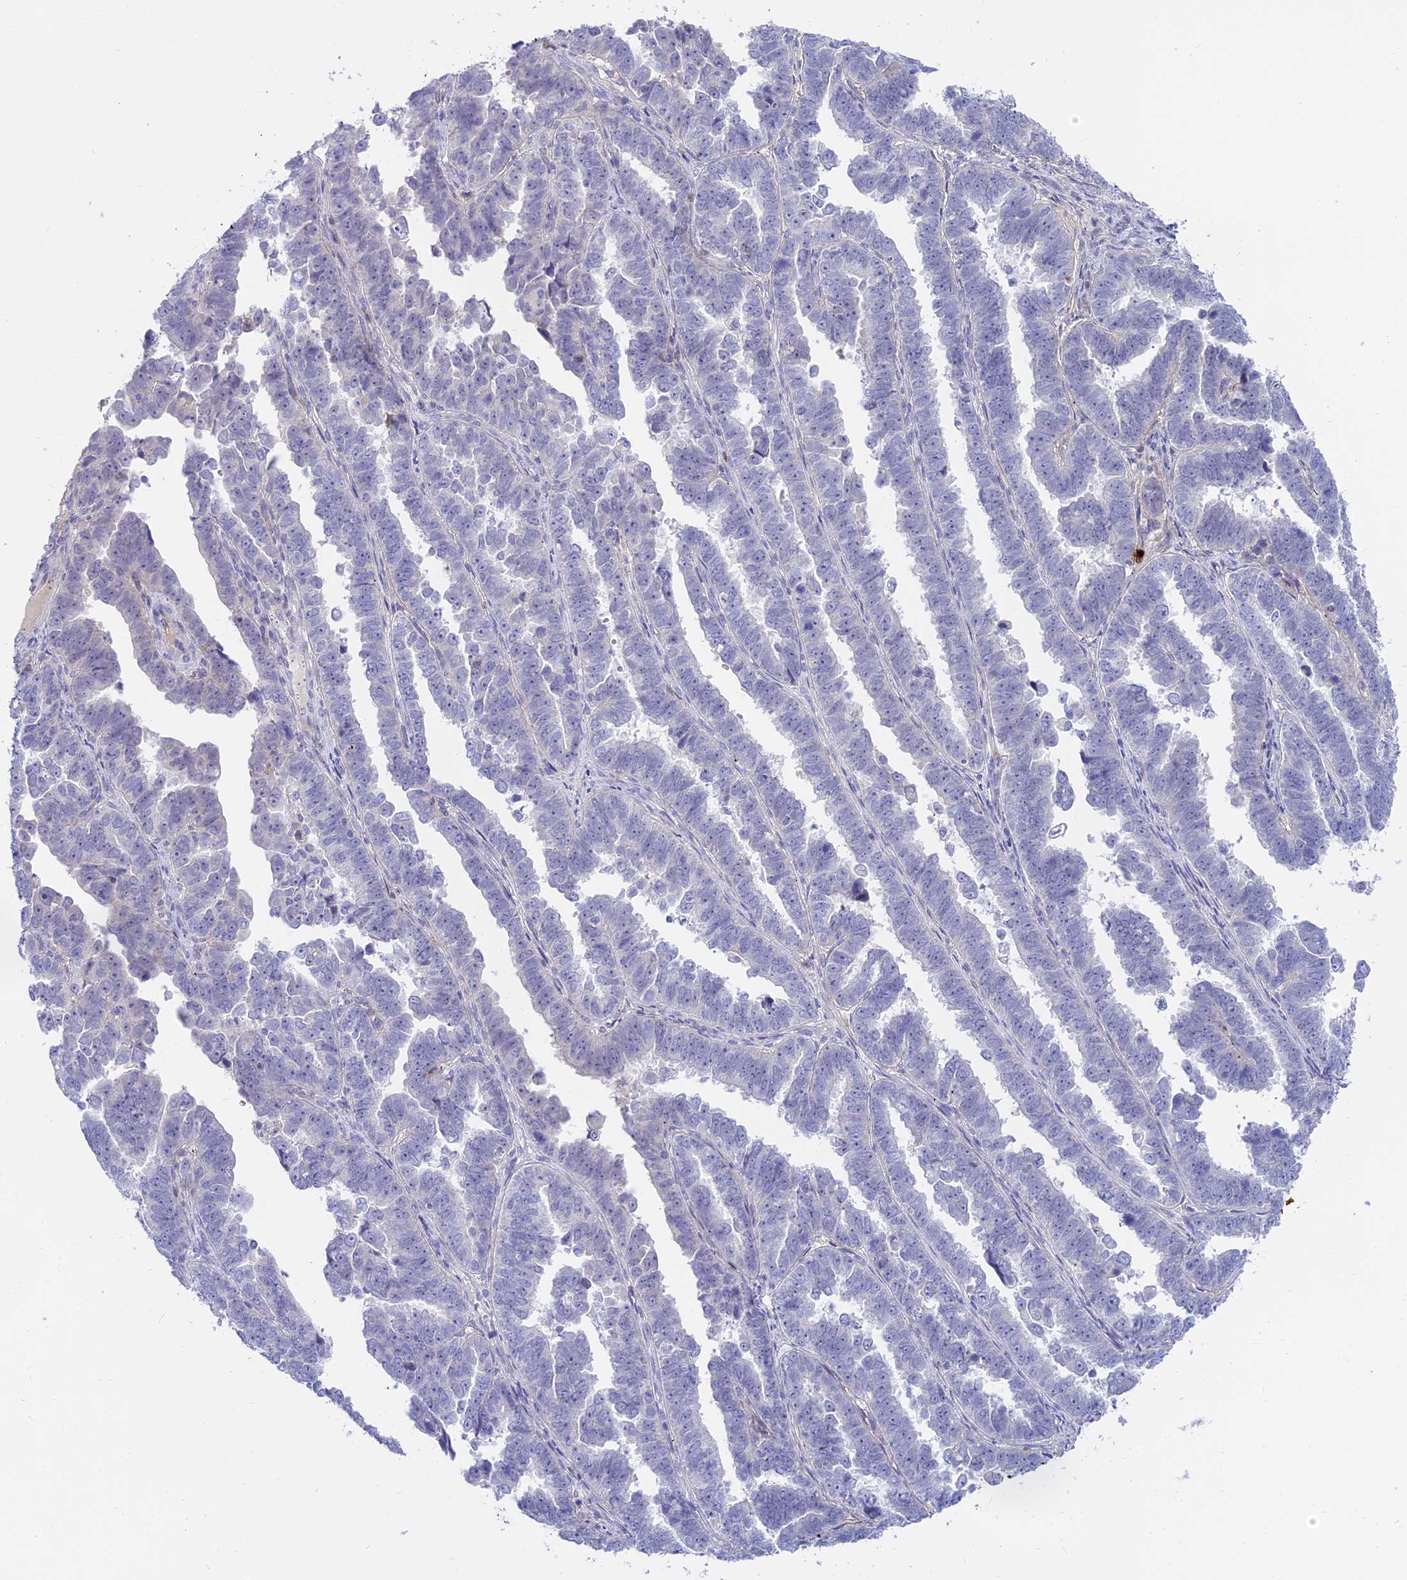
{"staining": {"intensity": "negative", "quantity": "none", "location": "none"}, "tissue": "endometrial cancer", "cell_type": "Tumor cells", "image_type": "cancer", "snomed": [{"axis": "morphology", "description": "Adenocarcinoma, NOS"}, {"axis": "topography", "description": "Endometrium"}], "caption": "Adenocarcinoma (endometrial) was stained to show a protein in brown. There is no significant staining in tumor cells.", "gene": "MBD3L1", "patient": {"sex": "female", "age": 75}}